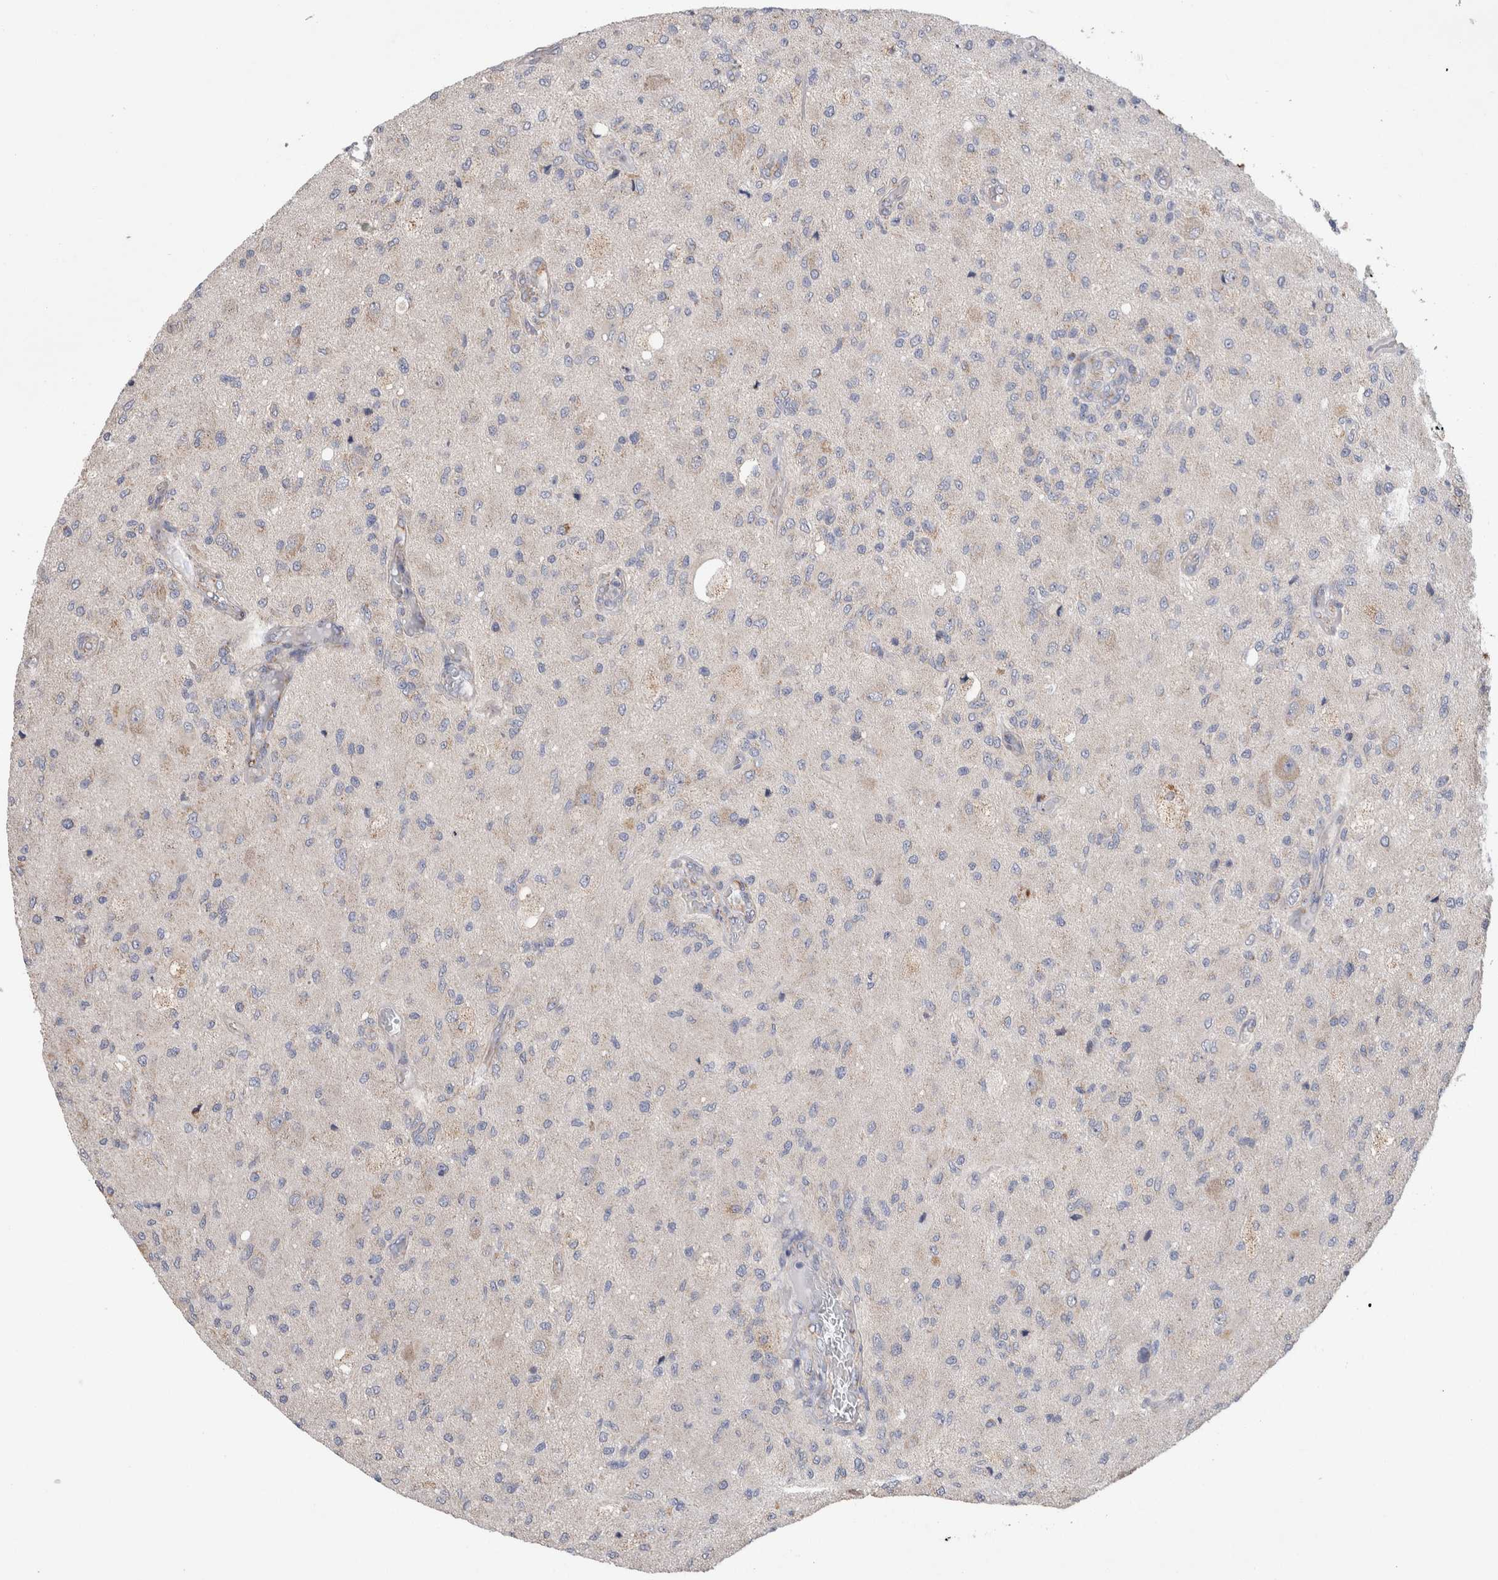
{"staining": {"intensity": "negative", "quantity": "none", "location": "none"}, "tissue": "glioma", "cell_type": "Tumor cells", "image_type": "cancer", "snomed": [{"axis": "morphology", "description": "Normal tissue, NOS"}, {"axis": "morphology", "description": "Glioma, malignant, High grade"}, {"axis": "topography", "description": "Cerebral cortex"}], "caption": "This is an immunohistochemistry micrograph of human glioma. There is no positivity in tumor cells.", "gene": "IARS2", "patient": {"sex": "male", "age": 77}}